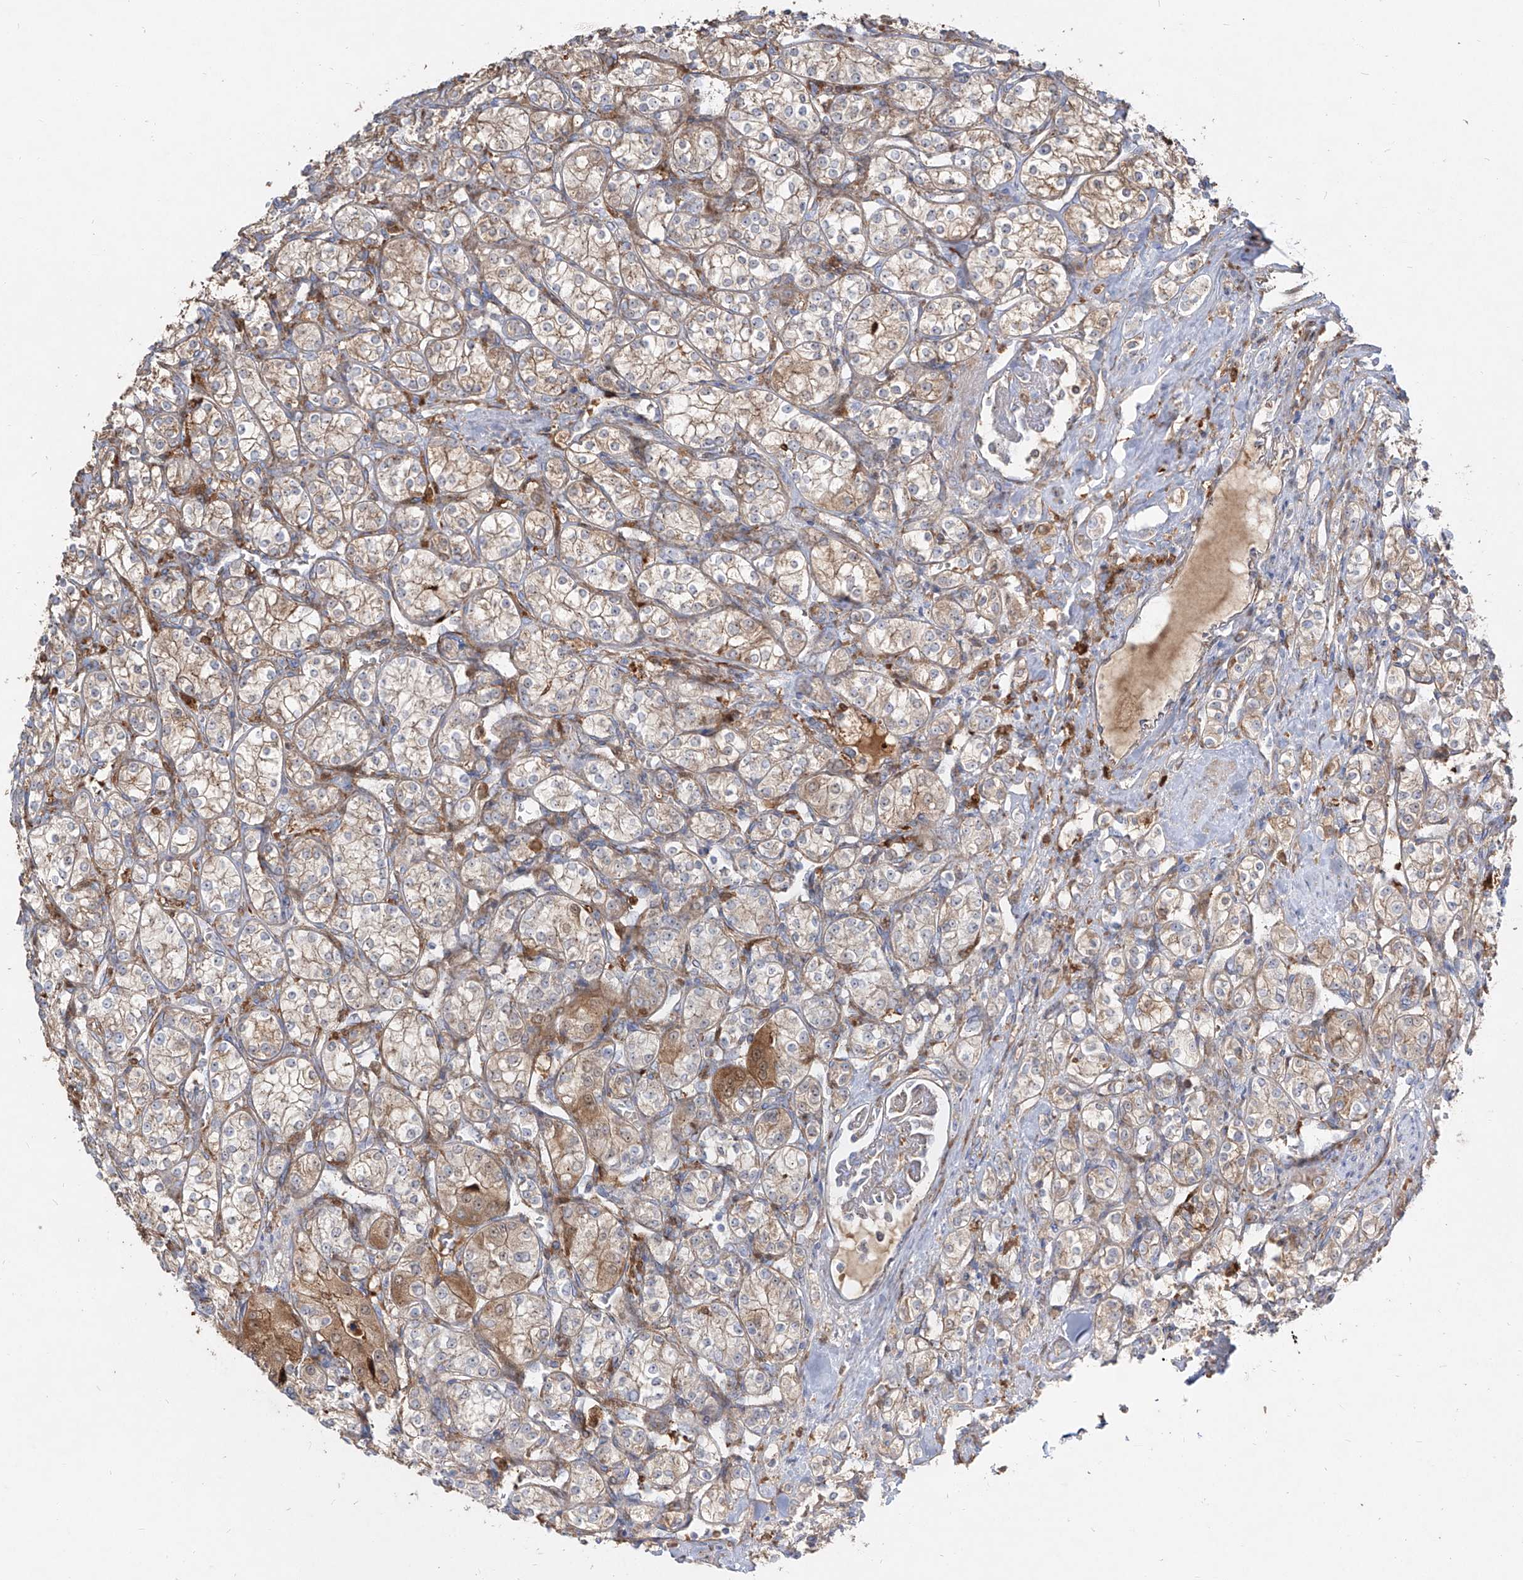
{"staining": {"intensity": "moderate", "quantity": "25%-75%", "location": "cytoplasmic/membranous"}, "tissue": "renal cancer", "cell_type": "Tumor cells", "image_type": "cancer", "snomed": [{"axis": "morphology", "description": "Adenocarcinoma, NOS"}, {"axis": "topography", "description": "Kidney"}], "caption": "Protein staining of renal cancer (adenocarcinoma) tissue exhibits moderate cytoplasmic/membranous positivity in about 25%-75% of tumor cells. (Brightfield microscopy of DAB IHC at high magnification).", "gene": "KYNU", "patient": {"sex": "male", "age": 77}}